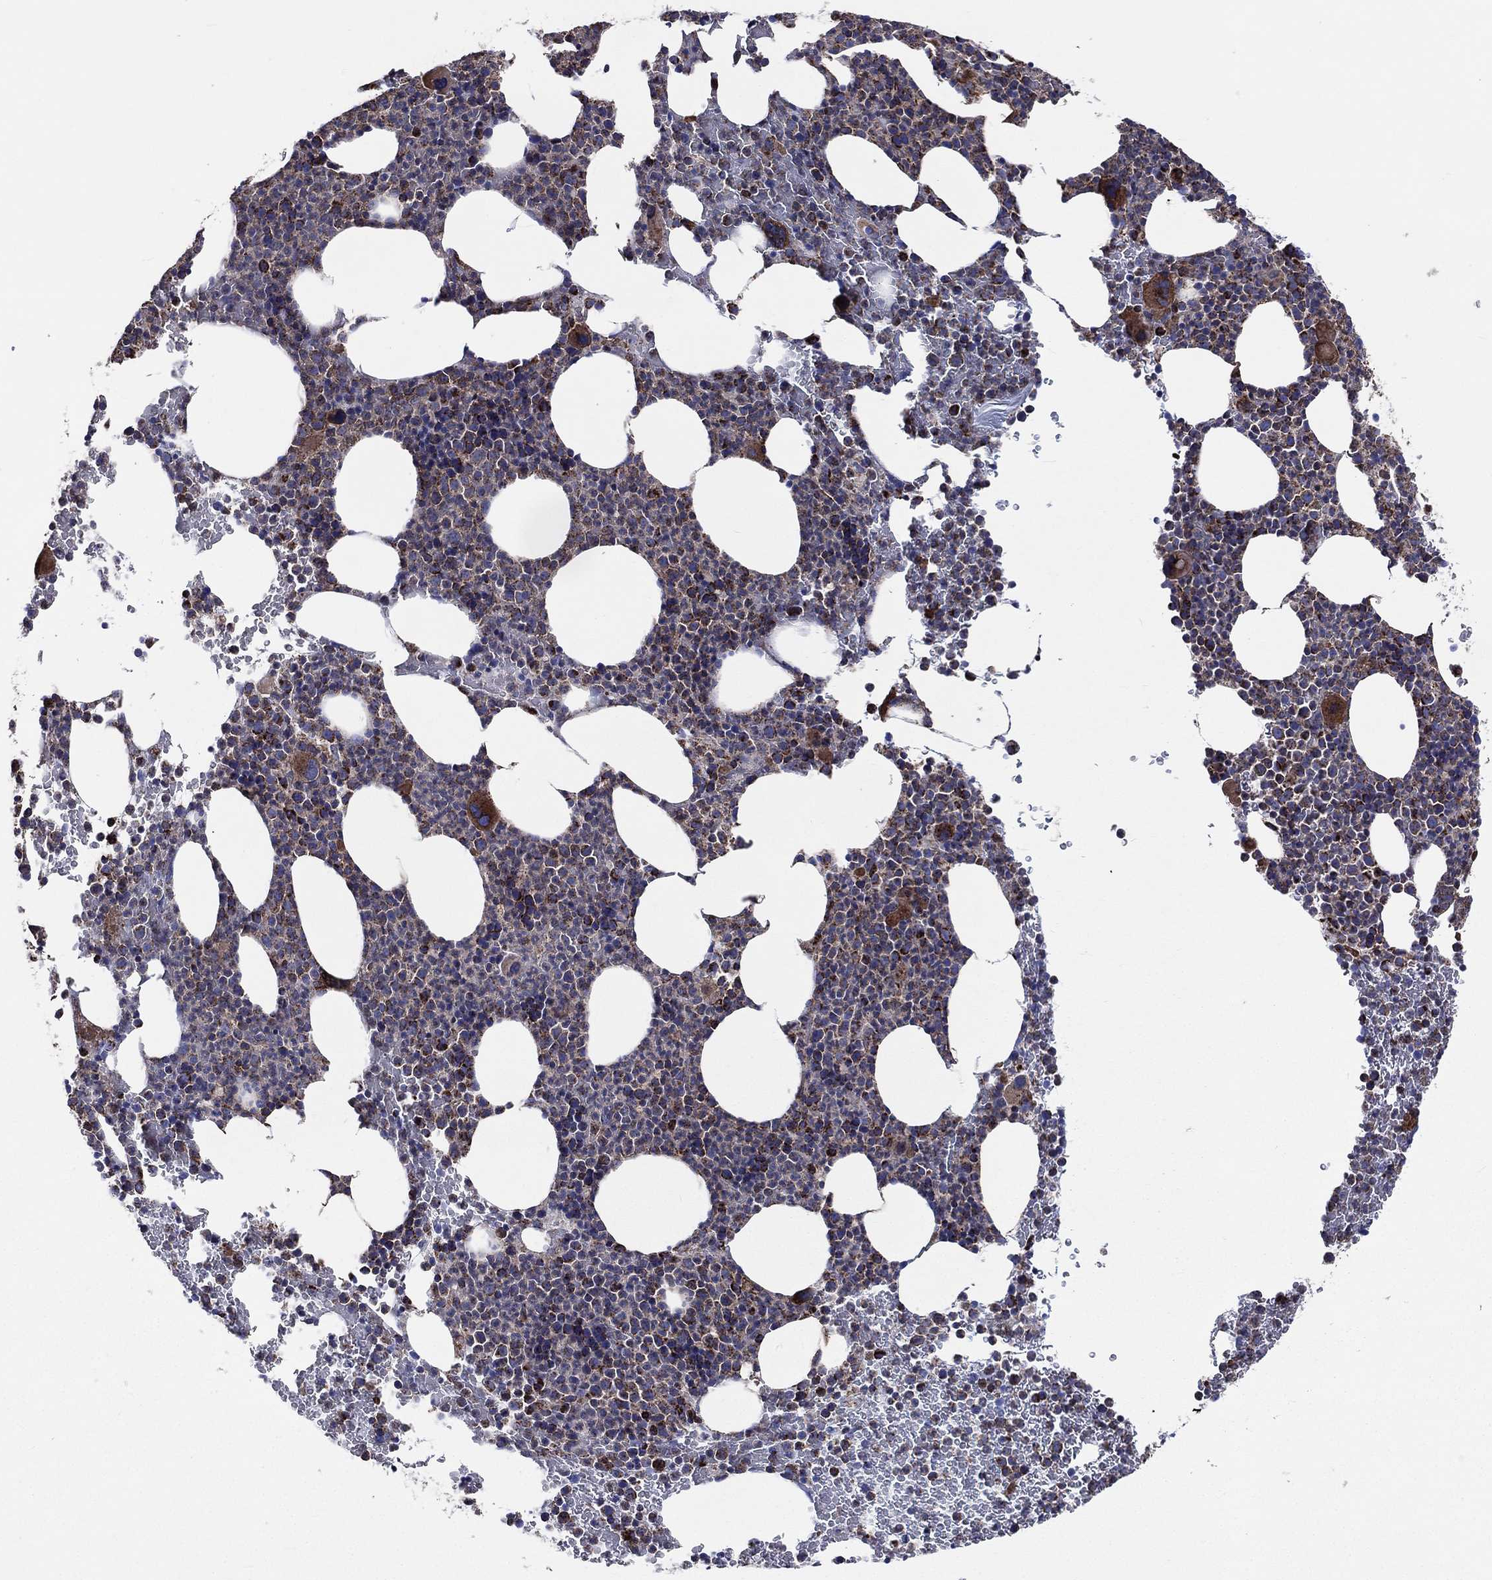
{"staining": {"intensity": "strong", "quantity": "<25%", "location": "cytoplasmic/membranous"}, "tissue": "bone marrow", "cell_type": "Hematopoietic cells", "image_type": "normal", "snomed": [{"axis": "morphology", "description": "Normal tissue, NOS"}, {"axis": "topography", "description": "Bone marrow"}], "caption": "Immunohistochemistry (IHC) image of normal bone marrow: bone marrow stained using immunohistochemistry shows medium levels of strong protein expression localized specifically in the cytoplasmic/membranous of hematopoietic cells, appearing as a cytoplasmic/membranous brown color.", "gene": "ANKRD37", "patient": {"sex": "male", "age": 83}}